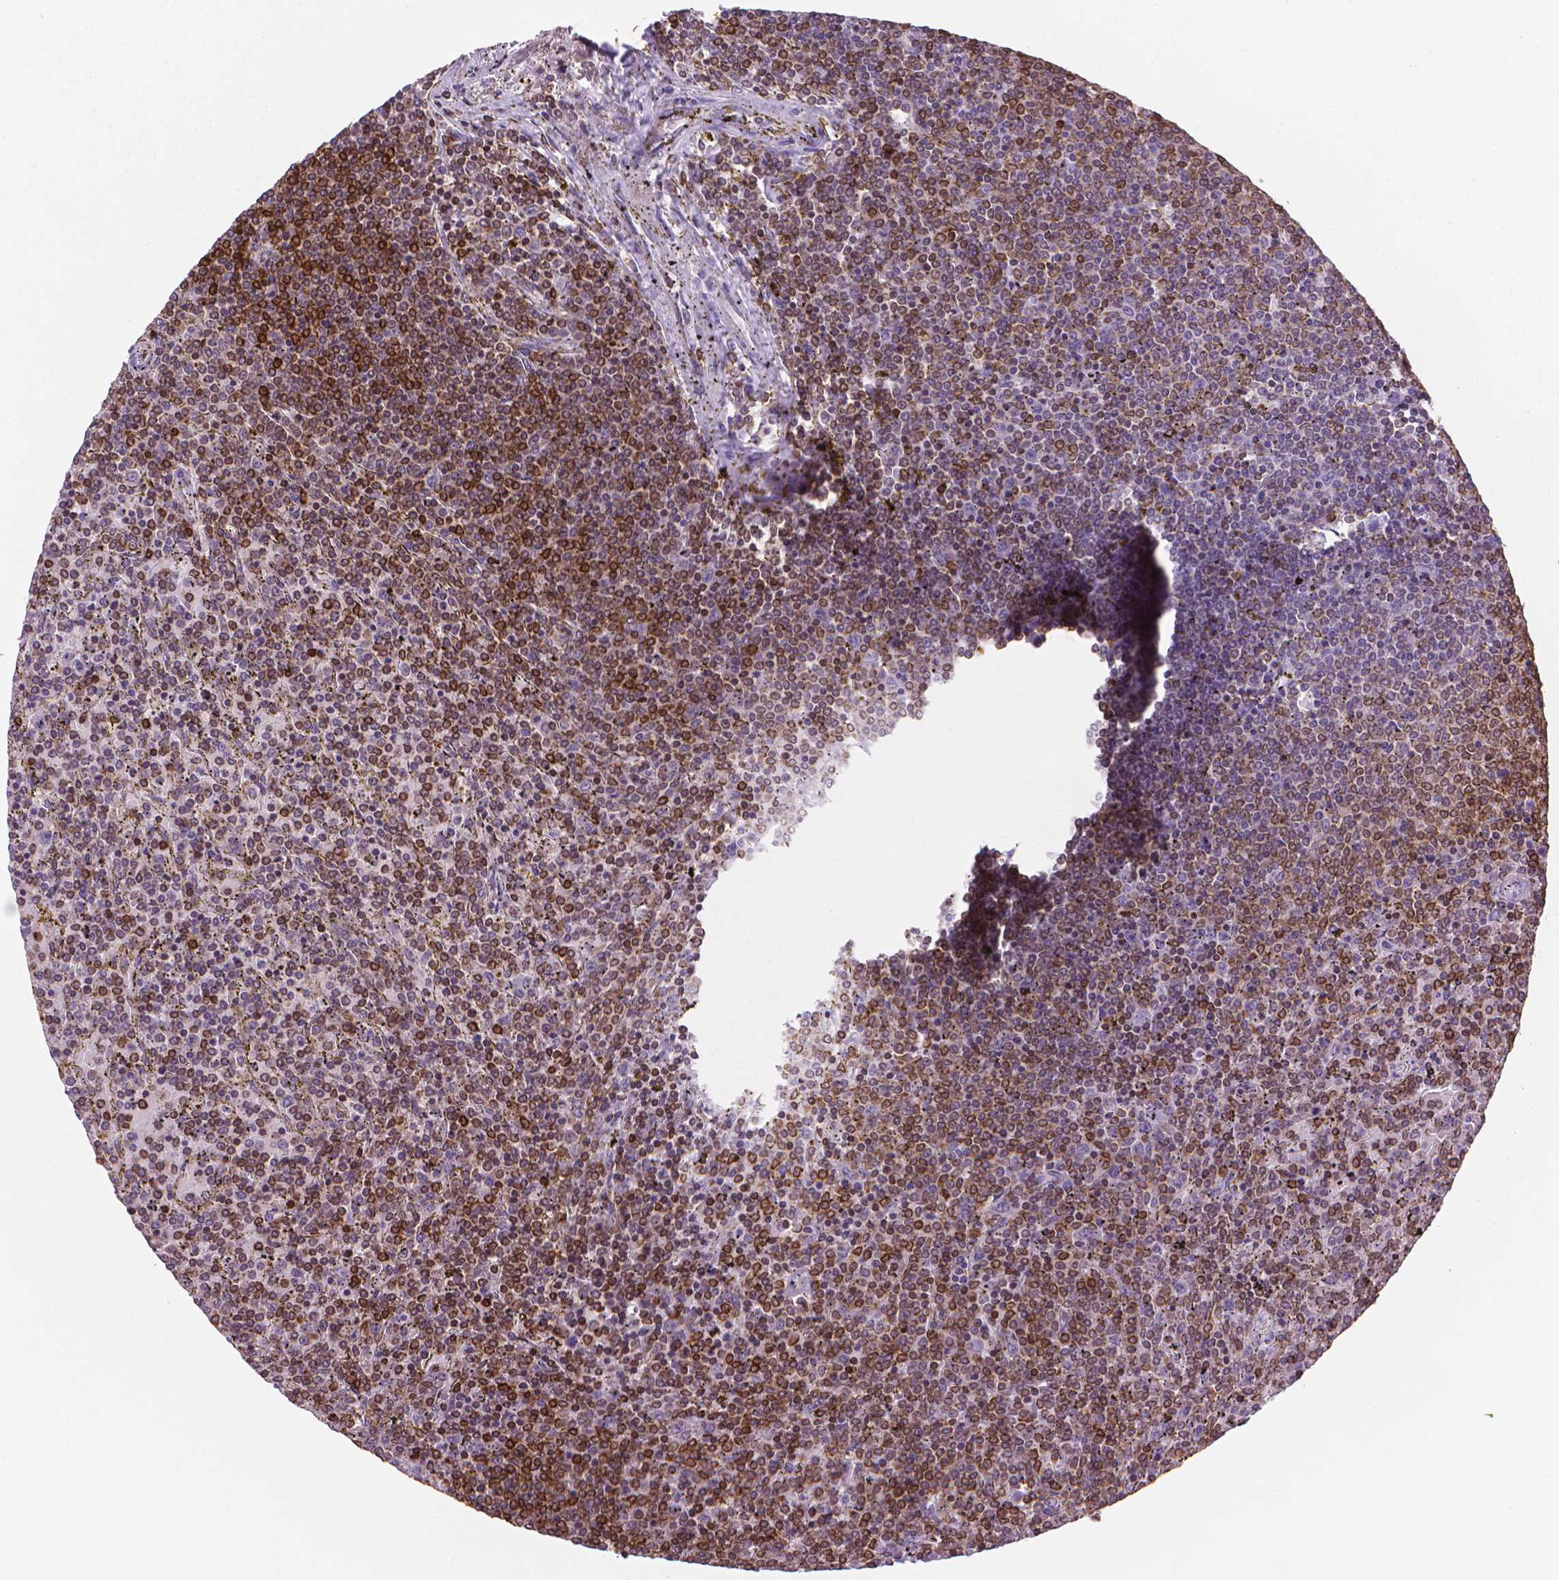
{"staining": {"intensity": "strong", "quantity": "25%-75%", "location": "cytoplasmic/membranous"}, "tissue": "lymphoma", "cell_type": "Tumor cells", "image_type": "cancer", "snomed": [{"axis": "morphology", "description": "Malignant lymphoma, non-Hodgkin's type, Low grade"}, {"axis": "topography", "description": "Spleen"}], "caption": "Brown immunohistochemical staining in low-grade malignant lymphoma, non-Hodgkin's type reveals strong cytoplasmic/membranous expression in about 25%-75% of tumor cells.", "gene": "BCL2", "patient": {"sex": "female", "age": 77}}